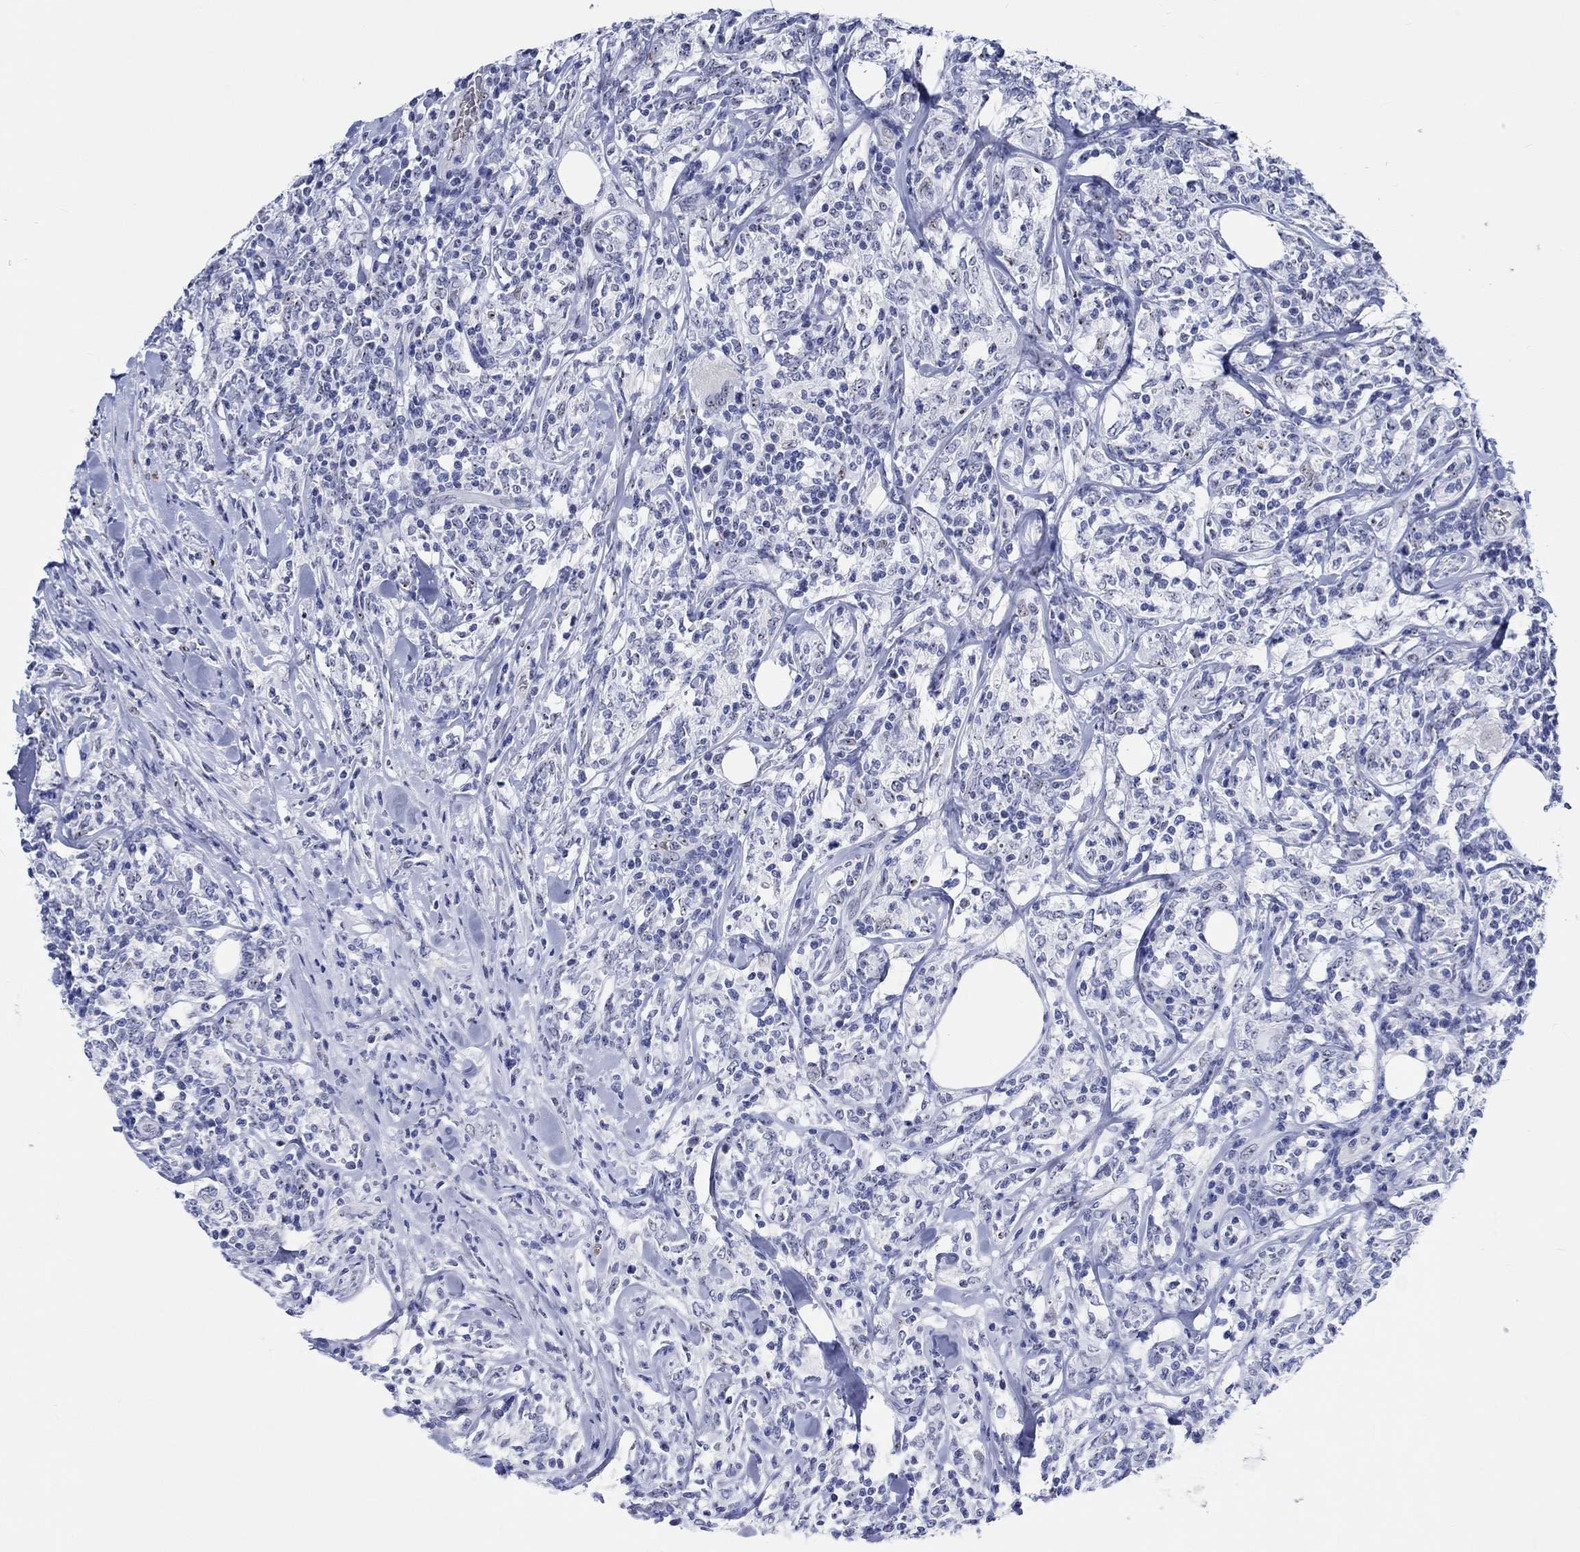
{"staining": {"intensity": "negative", "quantity": "none", "location": "none"}, "tissue": "lymphoma", "cell_type": "Tumor cells", "image_type": "cancer", "snomed": [{"axis": "morphology", "description": "Malignant lymphoma, non-Hodgkin's type, High grade"}, {"axis": "topography", "description": "Lymph node"}], "caption": "This is a histopathology image of immunohistochemistry staining of lymphoma, which shows no positivity in tumor cells.", "gene": "ZNF446", "patient": {"sex": "female", "age": 84}}